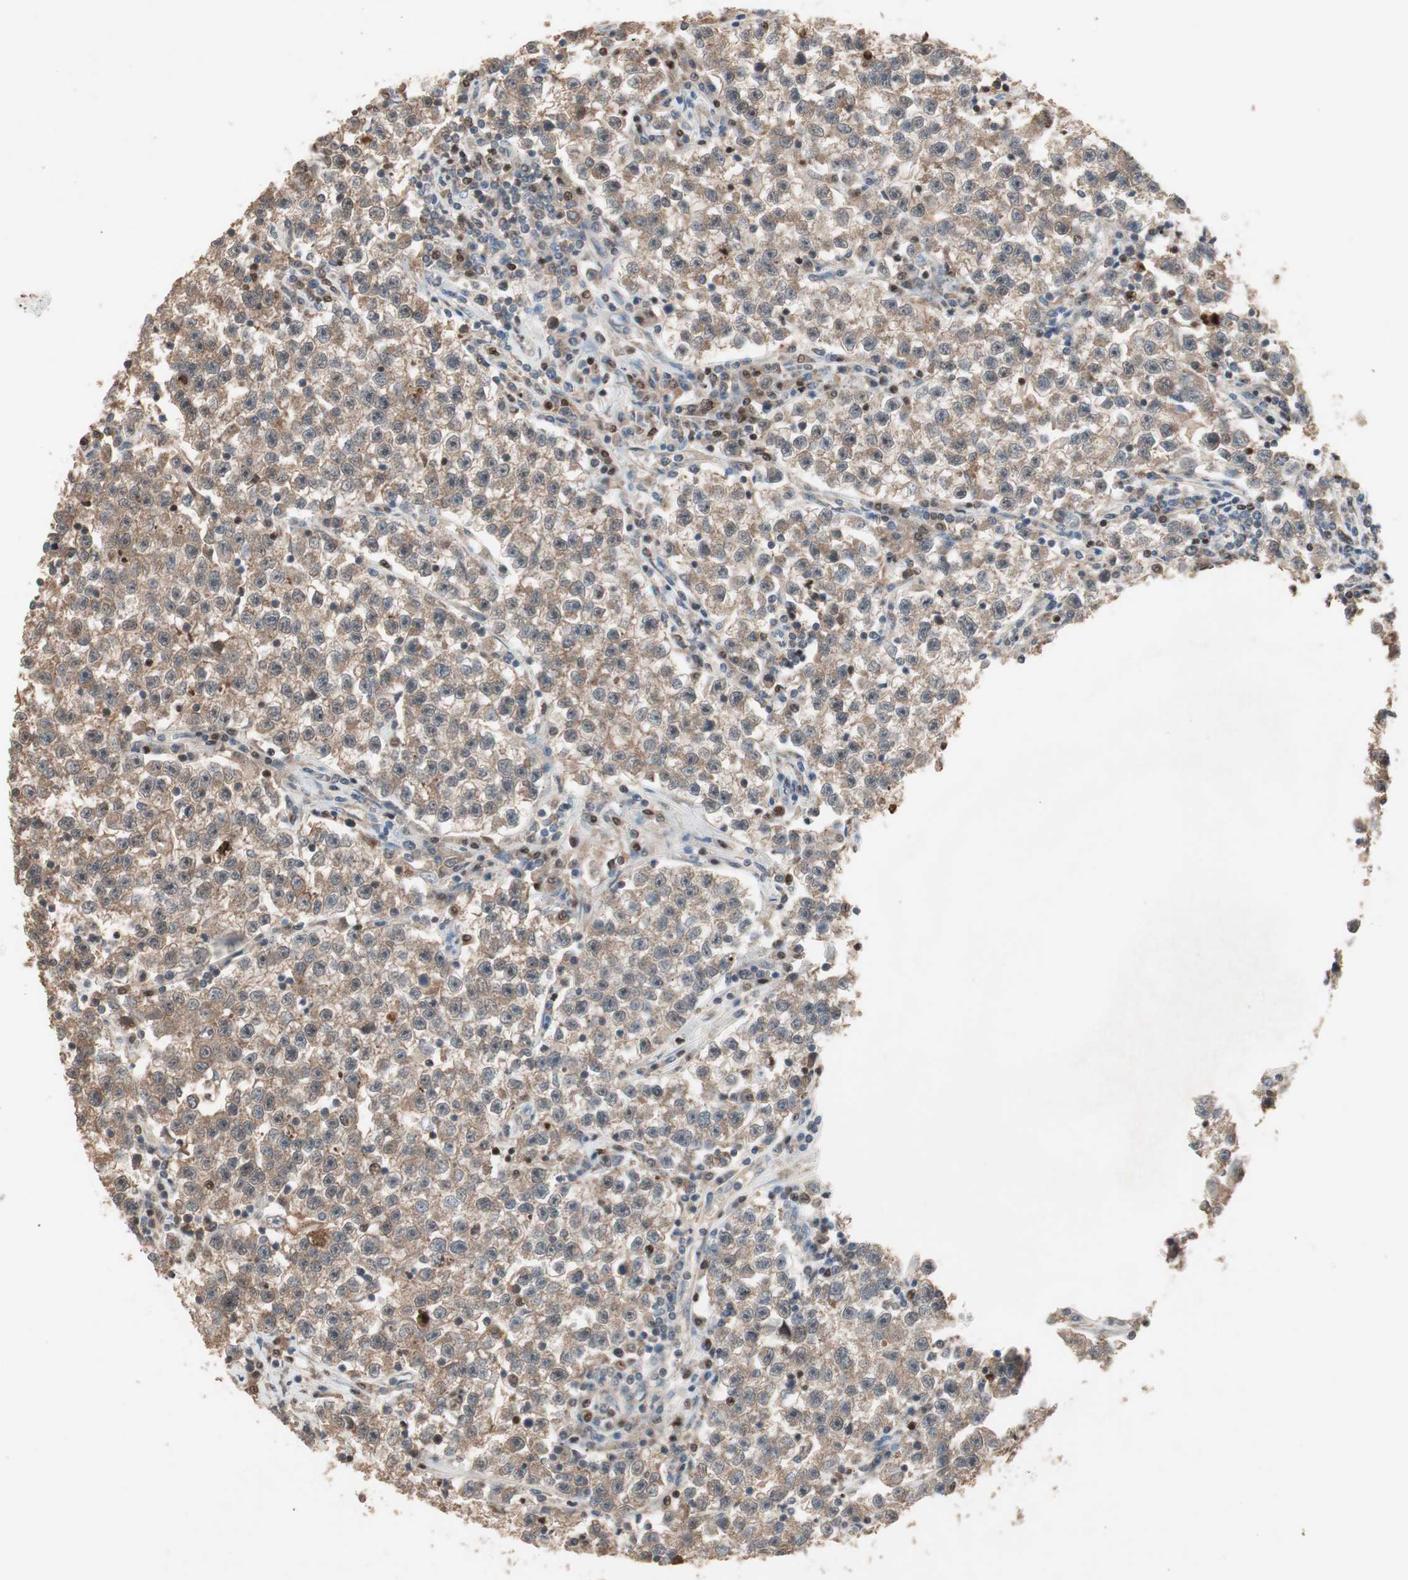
{"staining": {"intensity": "moderate", "quantity": ">75%", "location": "cytoplasmic/membranous"}, "tissue": "testis cancer", "cell_type": "Tumor cells", "image_type": "cancer", "snomed": [{"axis": "morphology", "description": "Seminoma, NOS"}, {"axis": "topography", "description": "Testis"}], "caption": "A high-resolution histopathology image shows IHC staining of seminoma (testis), which demonstrates moderate cytoplasmic/membranous staining in about >75% of tumor cells.", "gene": "GART", "patient": {"sex": "male", "age": 22}}